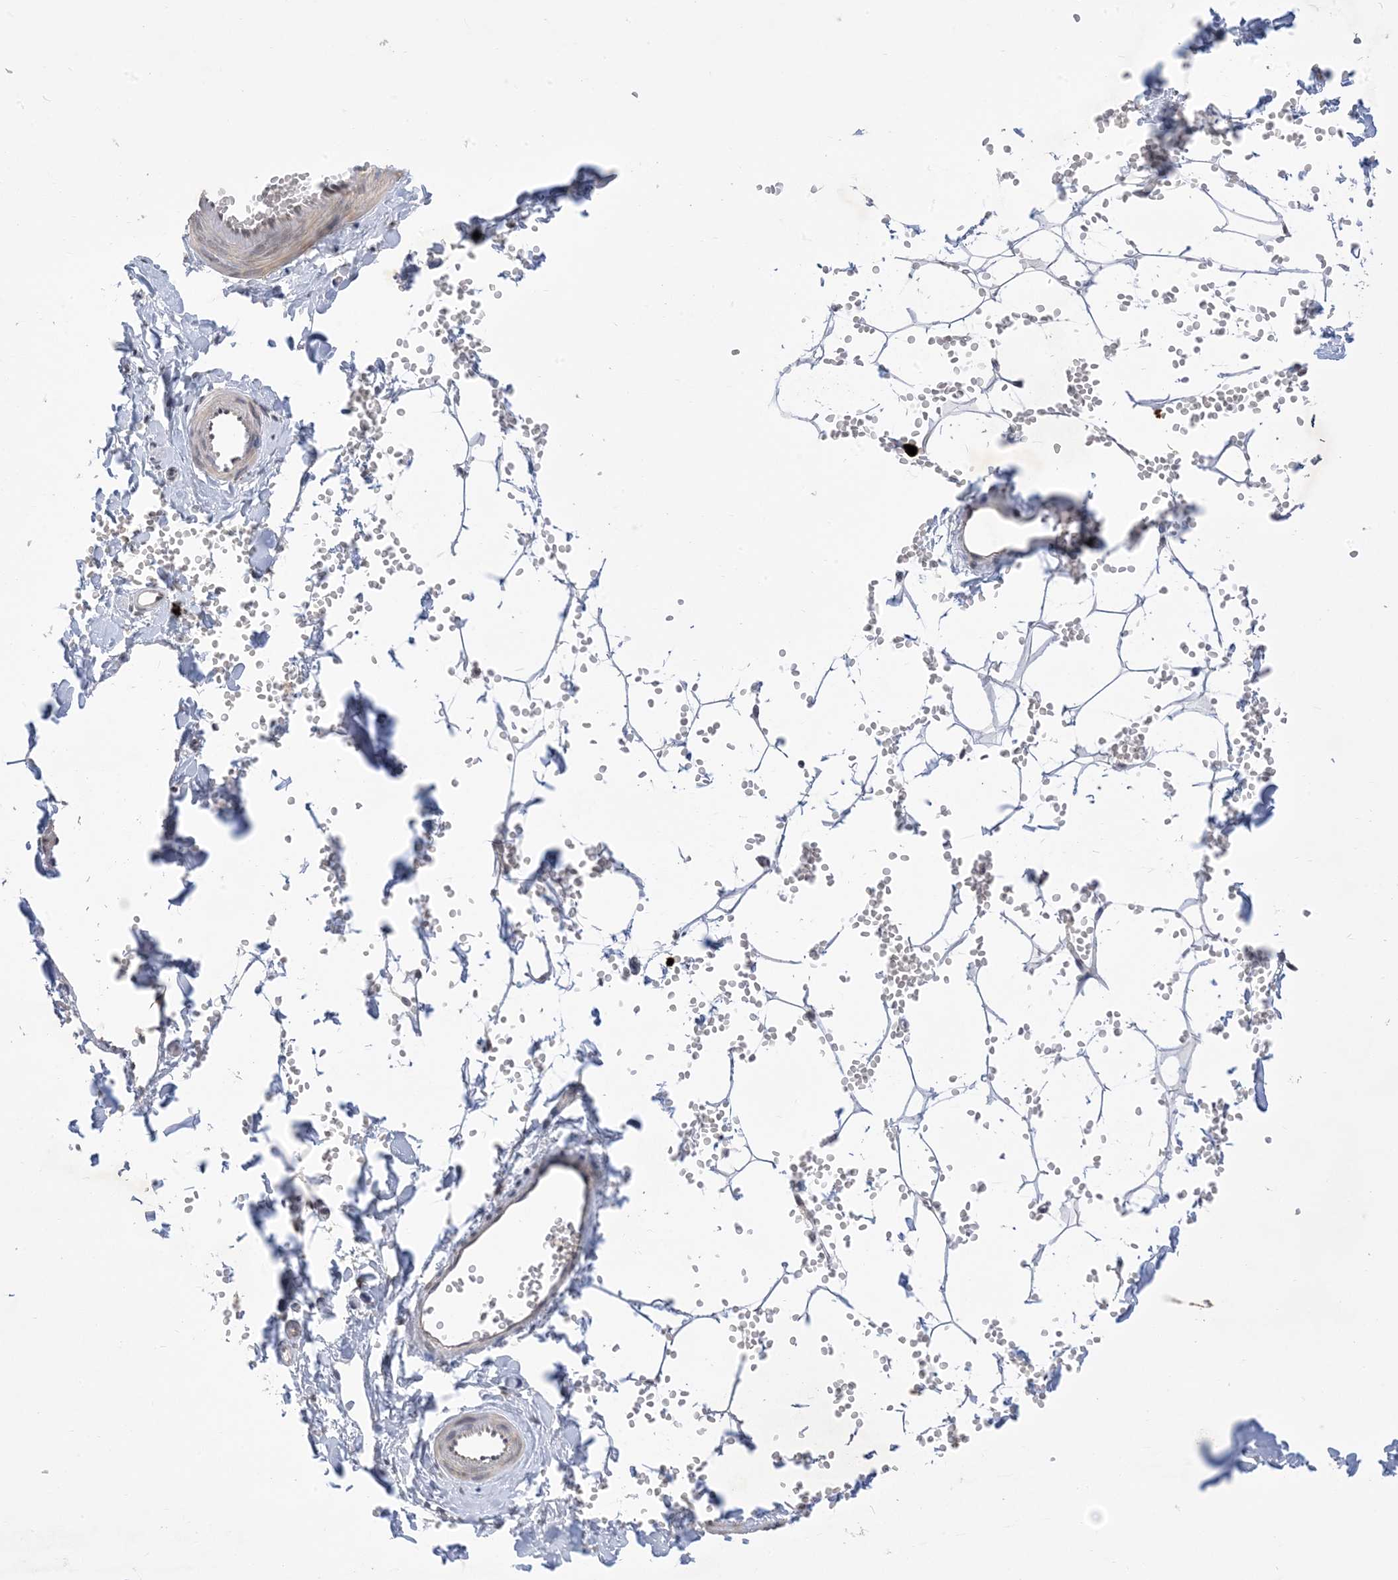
{"staining": {"intensity": "negative", "quantity": "none", "location": "none"}, "tissue": "adipose tissue", "cell_type": "Adipocytes", "image_type": "normal", "snomed": [{"axis": "morphology", "description": "Normal tissue, NOS"}, {"axis": "topography", "description": "Breast"}], "caption": "DAB (3,3'-diaminobenzidine) immunohistochemical staining of unremarkable adipose tissue demonstrates no significant staining in adipocytes. (IHC, brightfield microscopy, high magnification).", "gene": "RANBP9", "patient": {"sex": "female", "age": 23}}